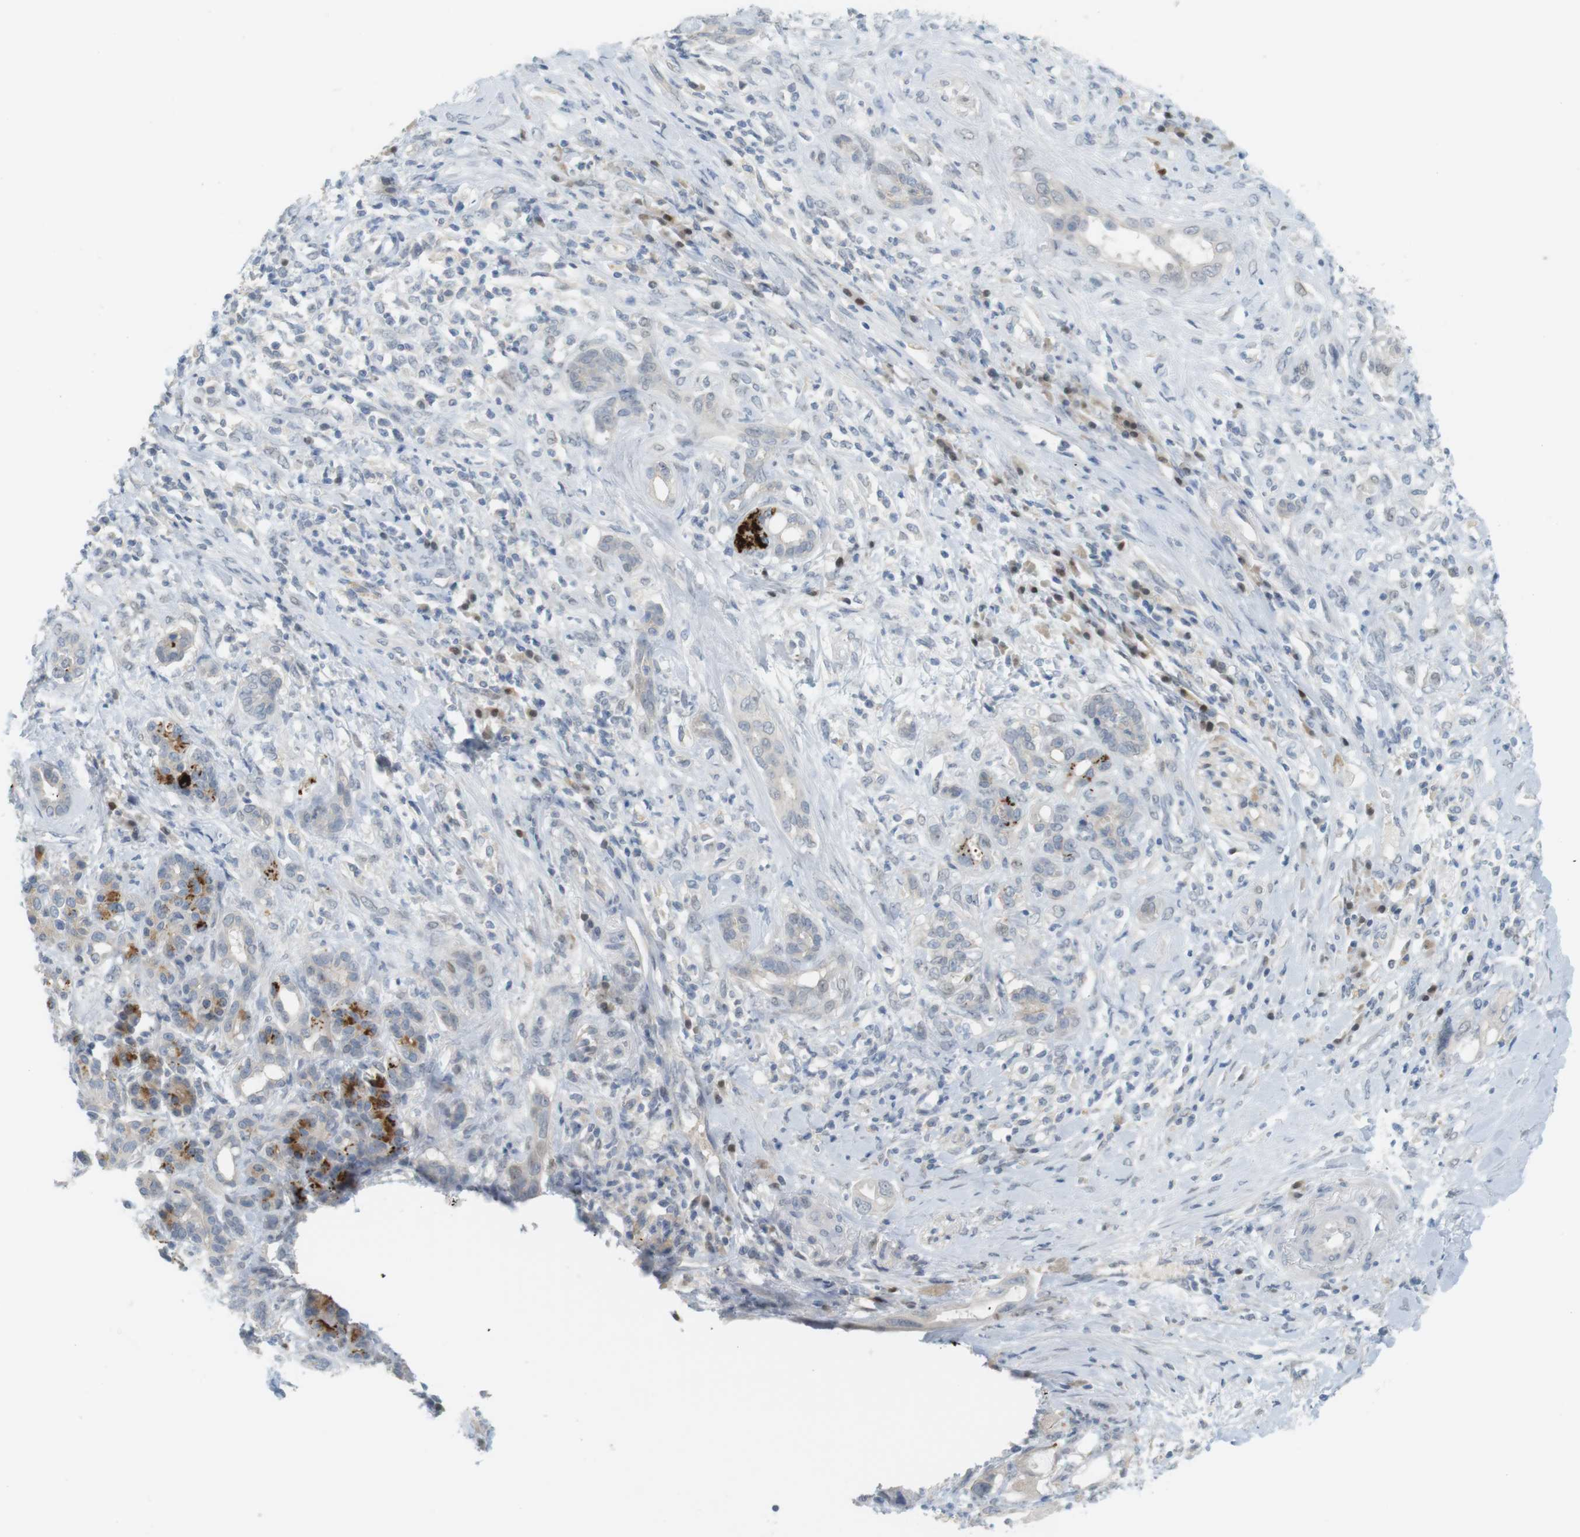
{"staining": {"intensity": "strong", "quantity": "<25%", "location": "cytoplasmic/membranous"}, "tissue": "pancreatic cancer", "cell_type": "Tumor cells", "image_type": "cancer", "snomed": [{"axis": "morphology", "description": "Adenocarcinoma, NOS"}, {"axis": "topography", "description": "Pancreas"}], "caption": "Tumor cells demonstrate strong cytoplasmic/membranous expression in about <25% of cells in pancreatic cancer (adenocarcinoma).", "gene": "CREB3L2", "patient": {"sex": "female", "age": 56}}